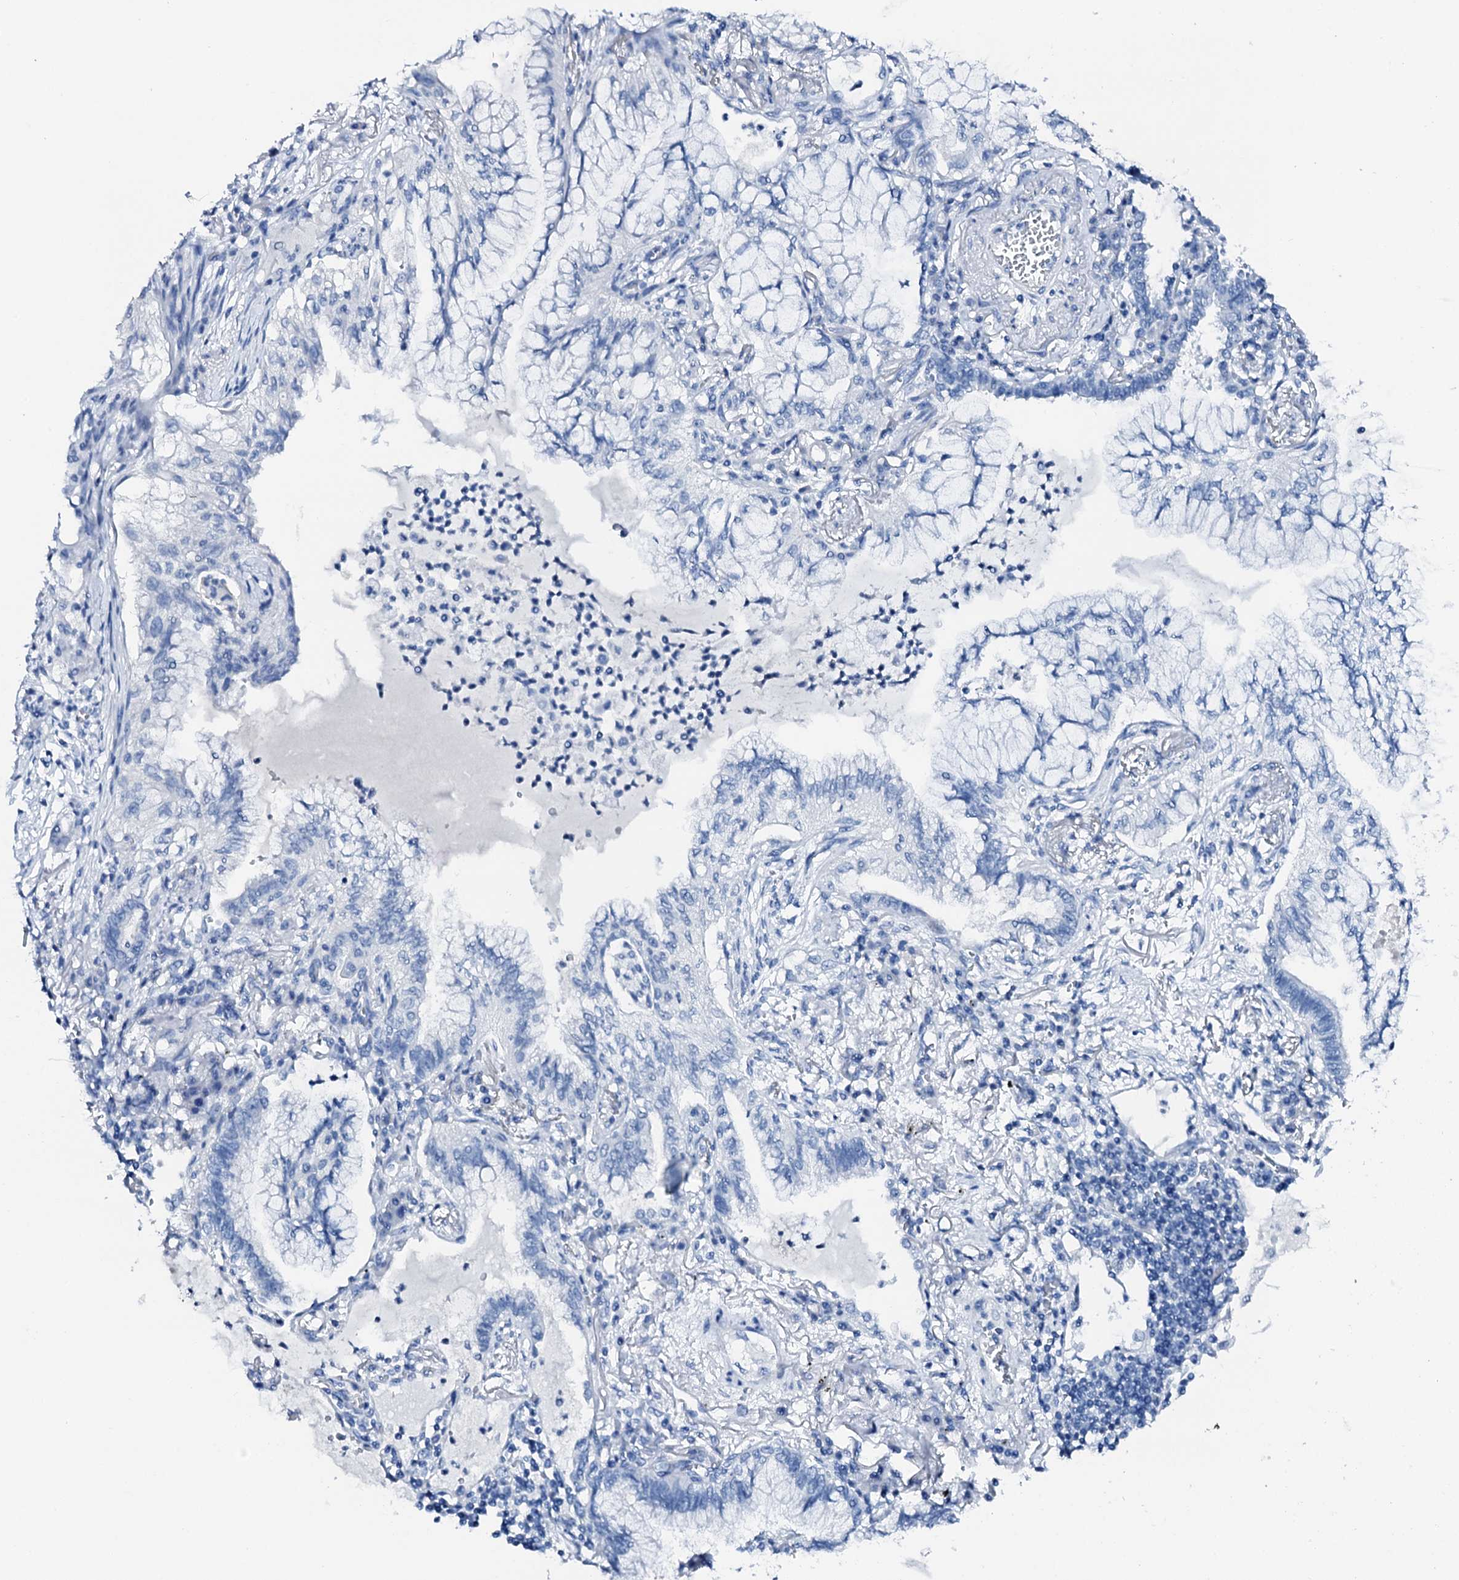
{"staining": {"intensity": "negative", "quantity": "none", "location": "none"}, "tissue": "lung cancer", "cell_type": "Tumor cells", "image_type": "cancer", "snomed": [{"axis": "morphology", "description": "Adenocarcinoma, NOS"}, {"axis": "topography", "description": "Lung"}], "caption": "Immunohistochemistry (IHC) of adenocarcinoma (lung) reveals no expression in tumor cells. (DAB immunohistochemistry (IHC), high magnification).", "gene": "PTH", "patient": {"sex": "female", "age": 70}}